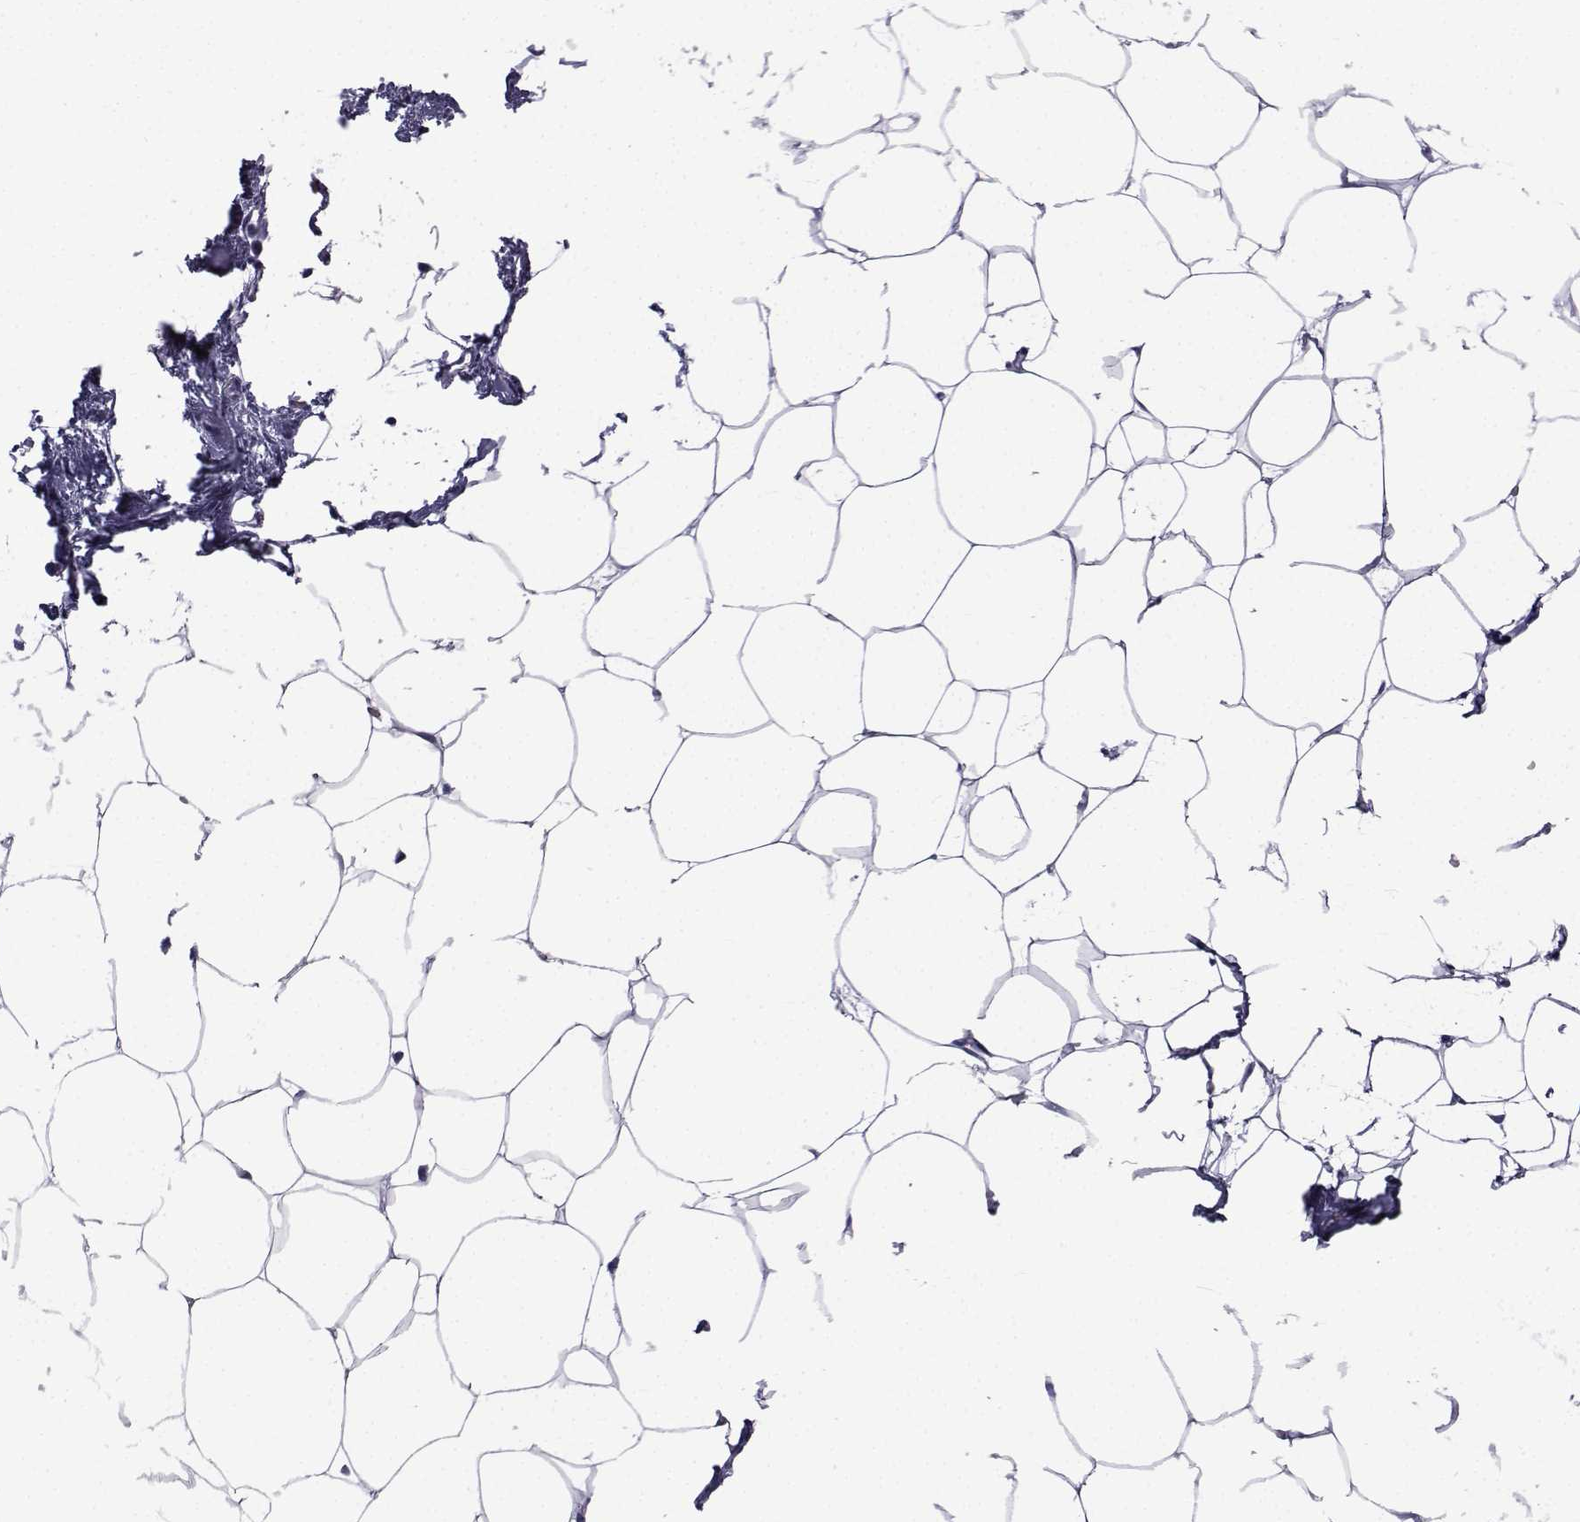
{"staining": {"intensity": "negative", "quantity": "none", "location": "none"}, "tissue": "adipose tissue", "cell_type": "Adipocytes", "image_type": "normal", "snomed": [{"axis": "morphology", "description": "Normal tissue, NOS"}, {"axis": "topography", "description": "Adipose tissue"}], "caption": "Histopathology image shows no significant protein expression in adipocytes of benign adipose tissue. Nuclei are stained in blue.", "gene": "PDE6G", "patient": {"sex": "male", "age": 57}}